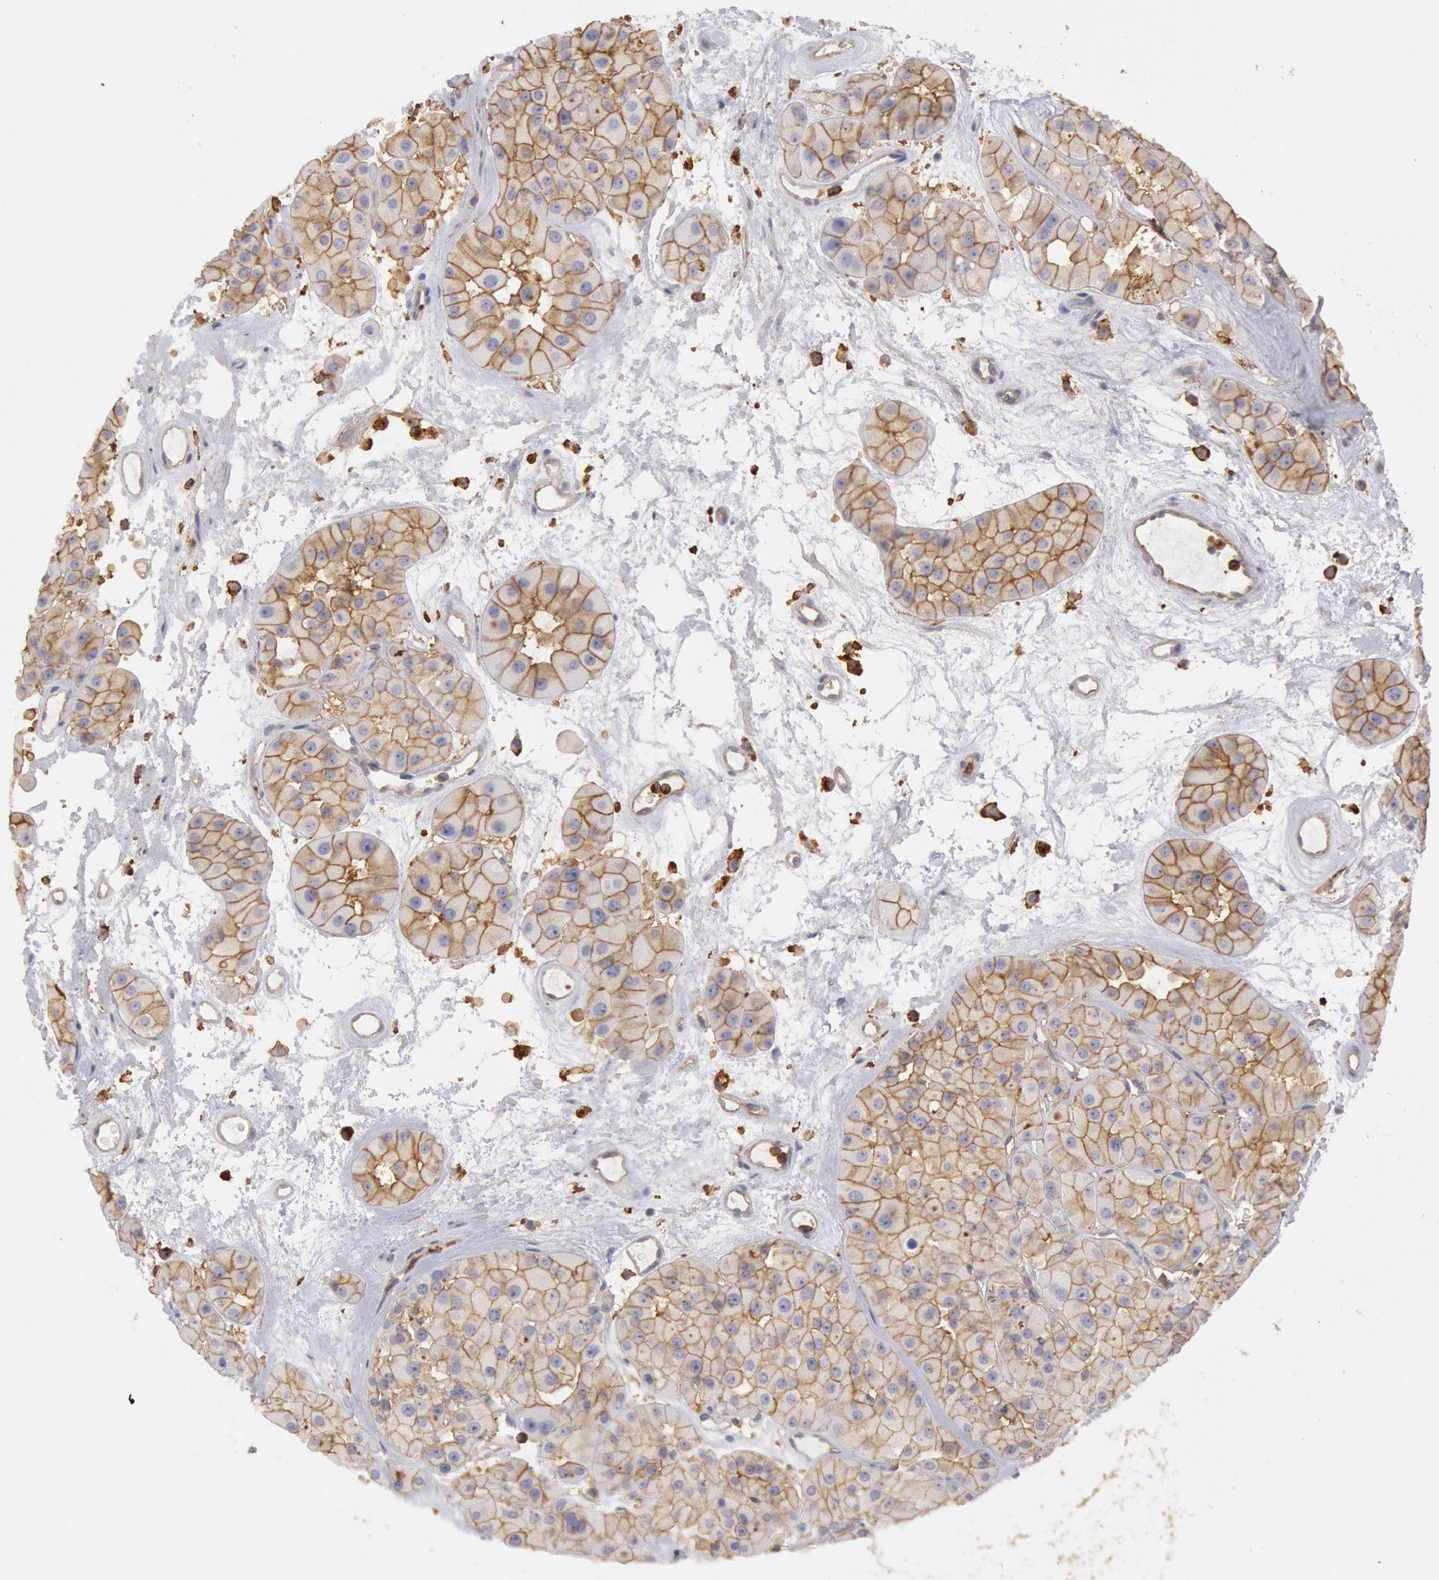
{"staining": {"intensity": "moderate", "quantity": ">75%", "location": "cytoplasmic/membranous"}, "tissue": "renal cancer", "cell_type": "Tumor cells", "image_type": "cancer", "snomed": [{"axis": "morphology", "description": "Adenocarcinoma, uncertain malignant potential"}, {"axis": "topography", "description": "Kidney"}], "caption": "Renal cancer (adenocarcinoma,  uncertain malignant potential) stained with a protein marker demonstrates moderate staining in tumor cells.", "gene": "SNAP23", "patient": {"sex": "male", "age": 63}}